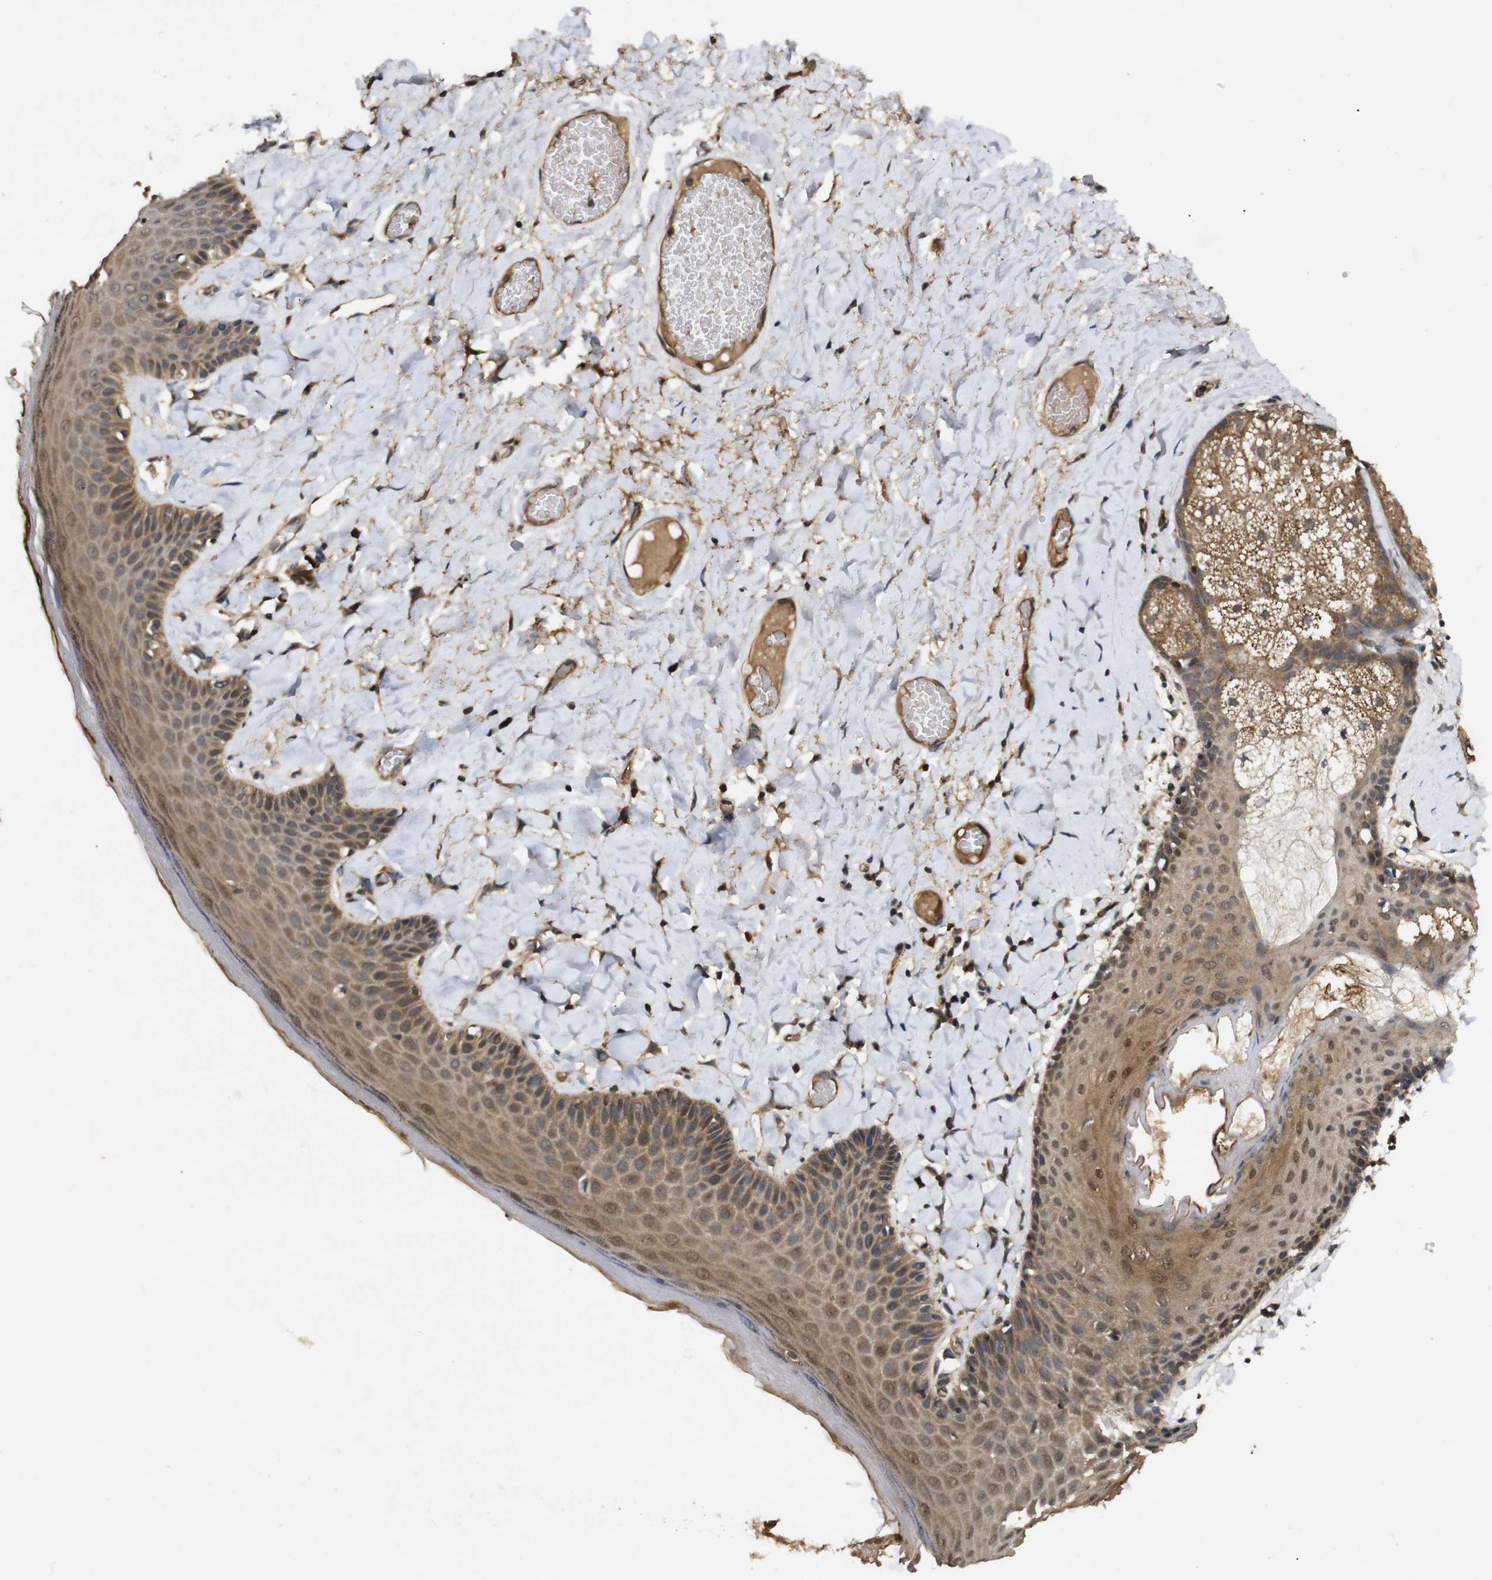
{"staining": {"intensity": "moderate", "quantity": ">75%", "location": "cytoplasmic/membranous,nuclear"}, "tissue": "skin", "cell_type": "Epidermal cells", "image_type": "normal", "snomed": [{"axis": "morphology", "description": "Normal tissue, NOS"}, {"axis": "topography", "description": "Anal"}], "caption": "Immunohistochemical staining of benign skin reveals medium levels of moderate cytoplasmic/membranous,nuclear positivity in about >75% of epidermal cells.", "gene": "RIPK1", "patient": {"sex": "male", "age": 69}}